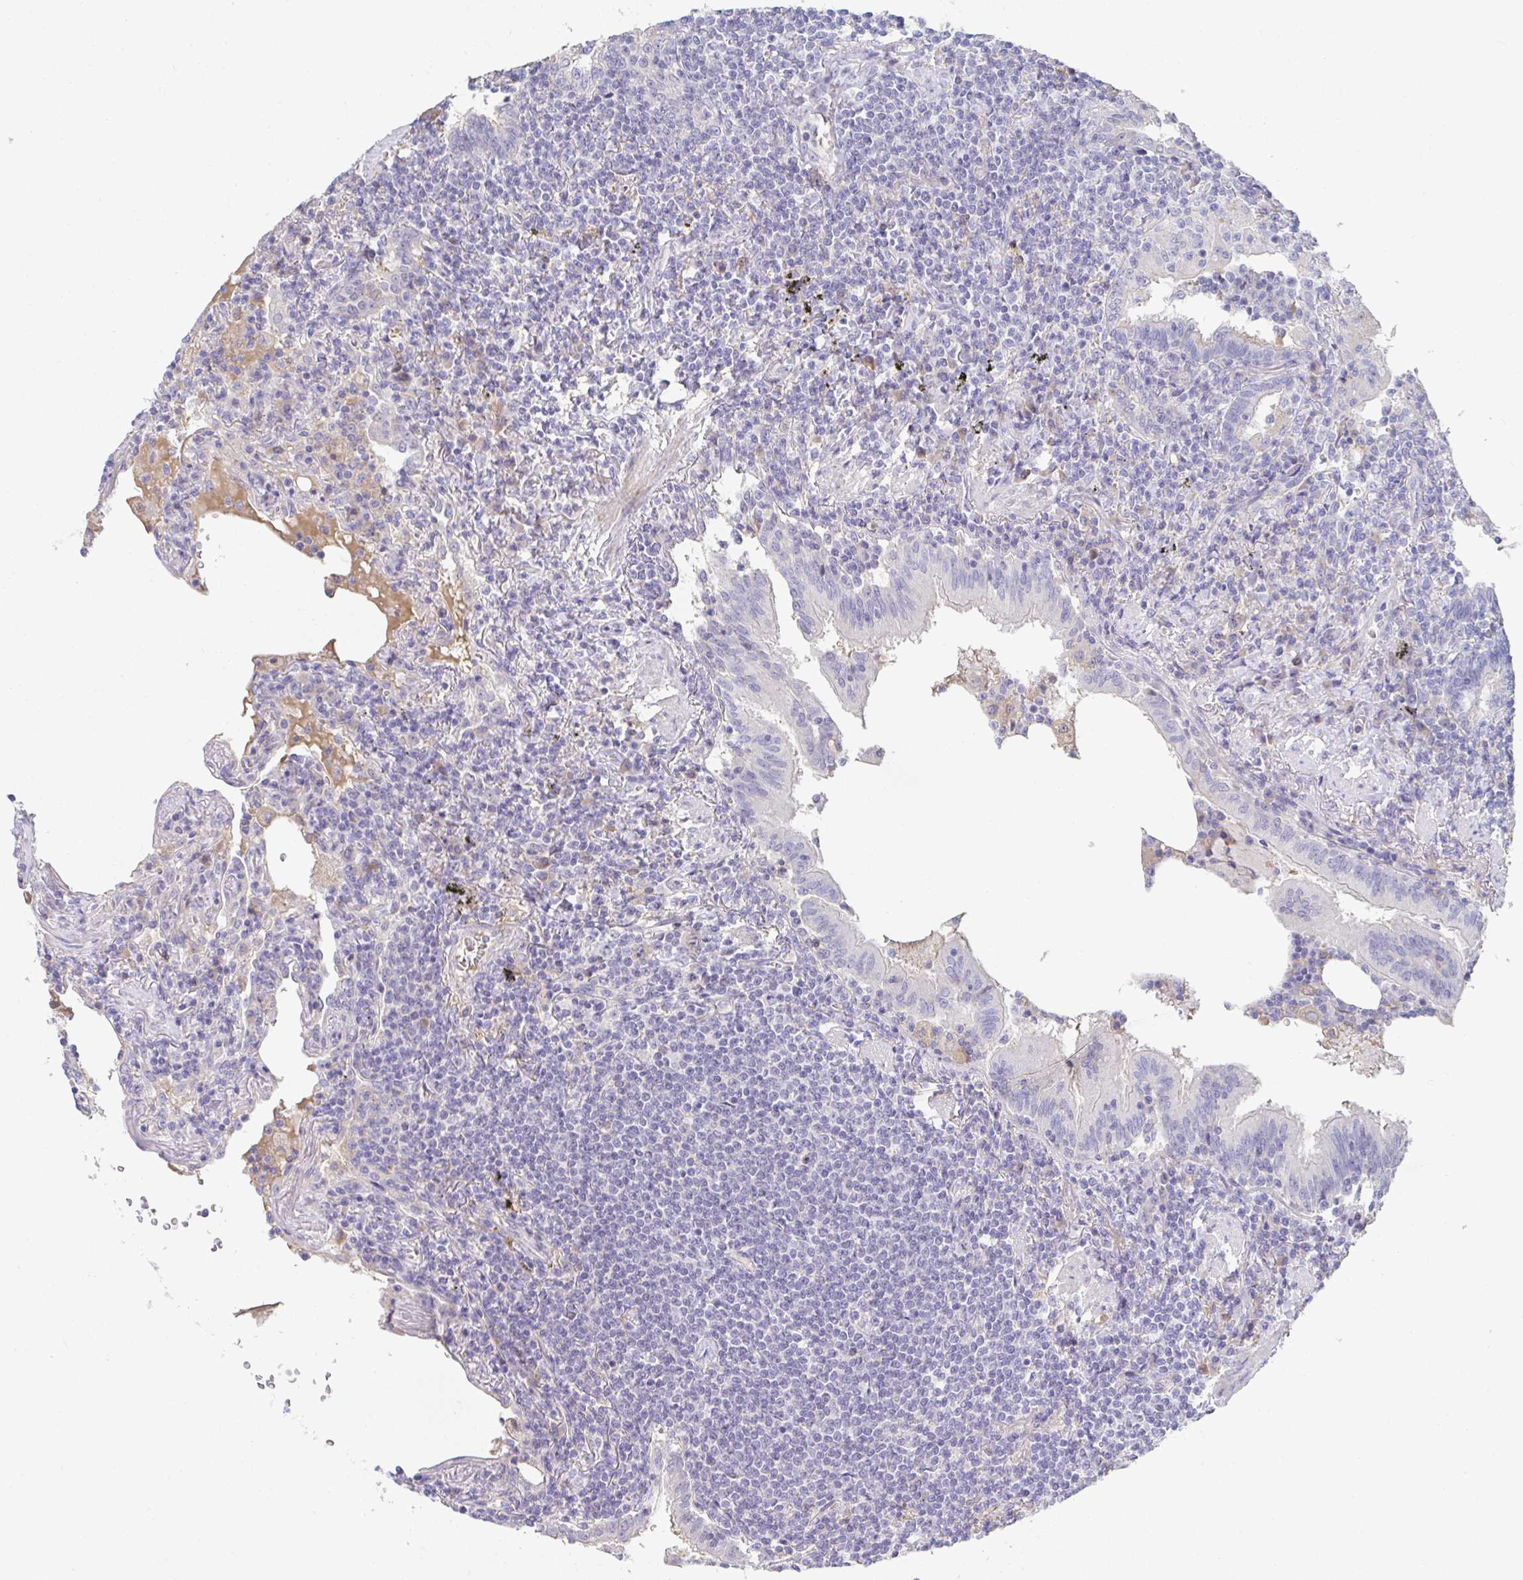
{"staining": {"intensity": "negative", "quantity": "none", "location": "none"}, "tissue": "lymphoma", "cell_type": "Tumor cells", "image_type": "cancer", "snomed": [{"axis": "morphology", "description": "Malignant lymphoma, non-Hodgkin's type, Low grade"}, {"axis": "topography", "description": "Lung"}], "caption": "Tumor cells are negative for brown protein staining in low-grade malignant lymphoma, non-Hodgkin's type.", "gene": "ANO5", "patient": {"sex": "female", "age": 71}}